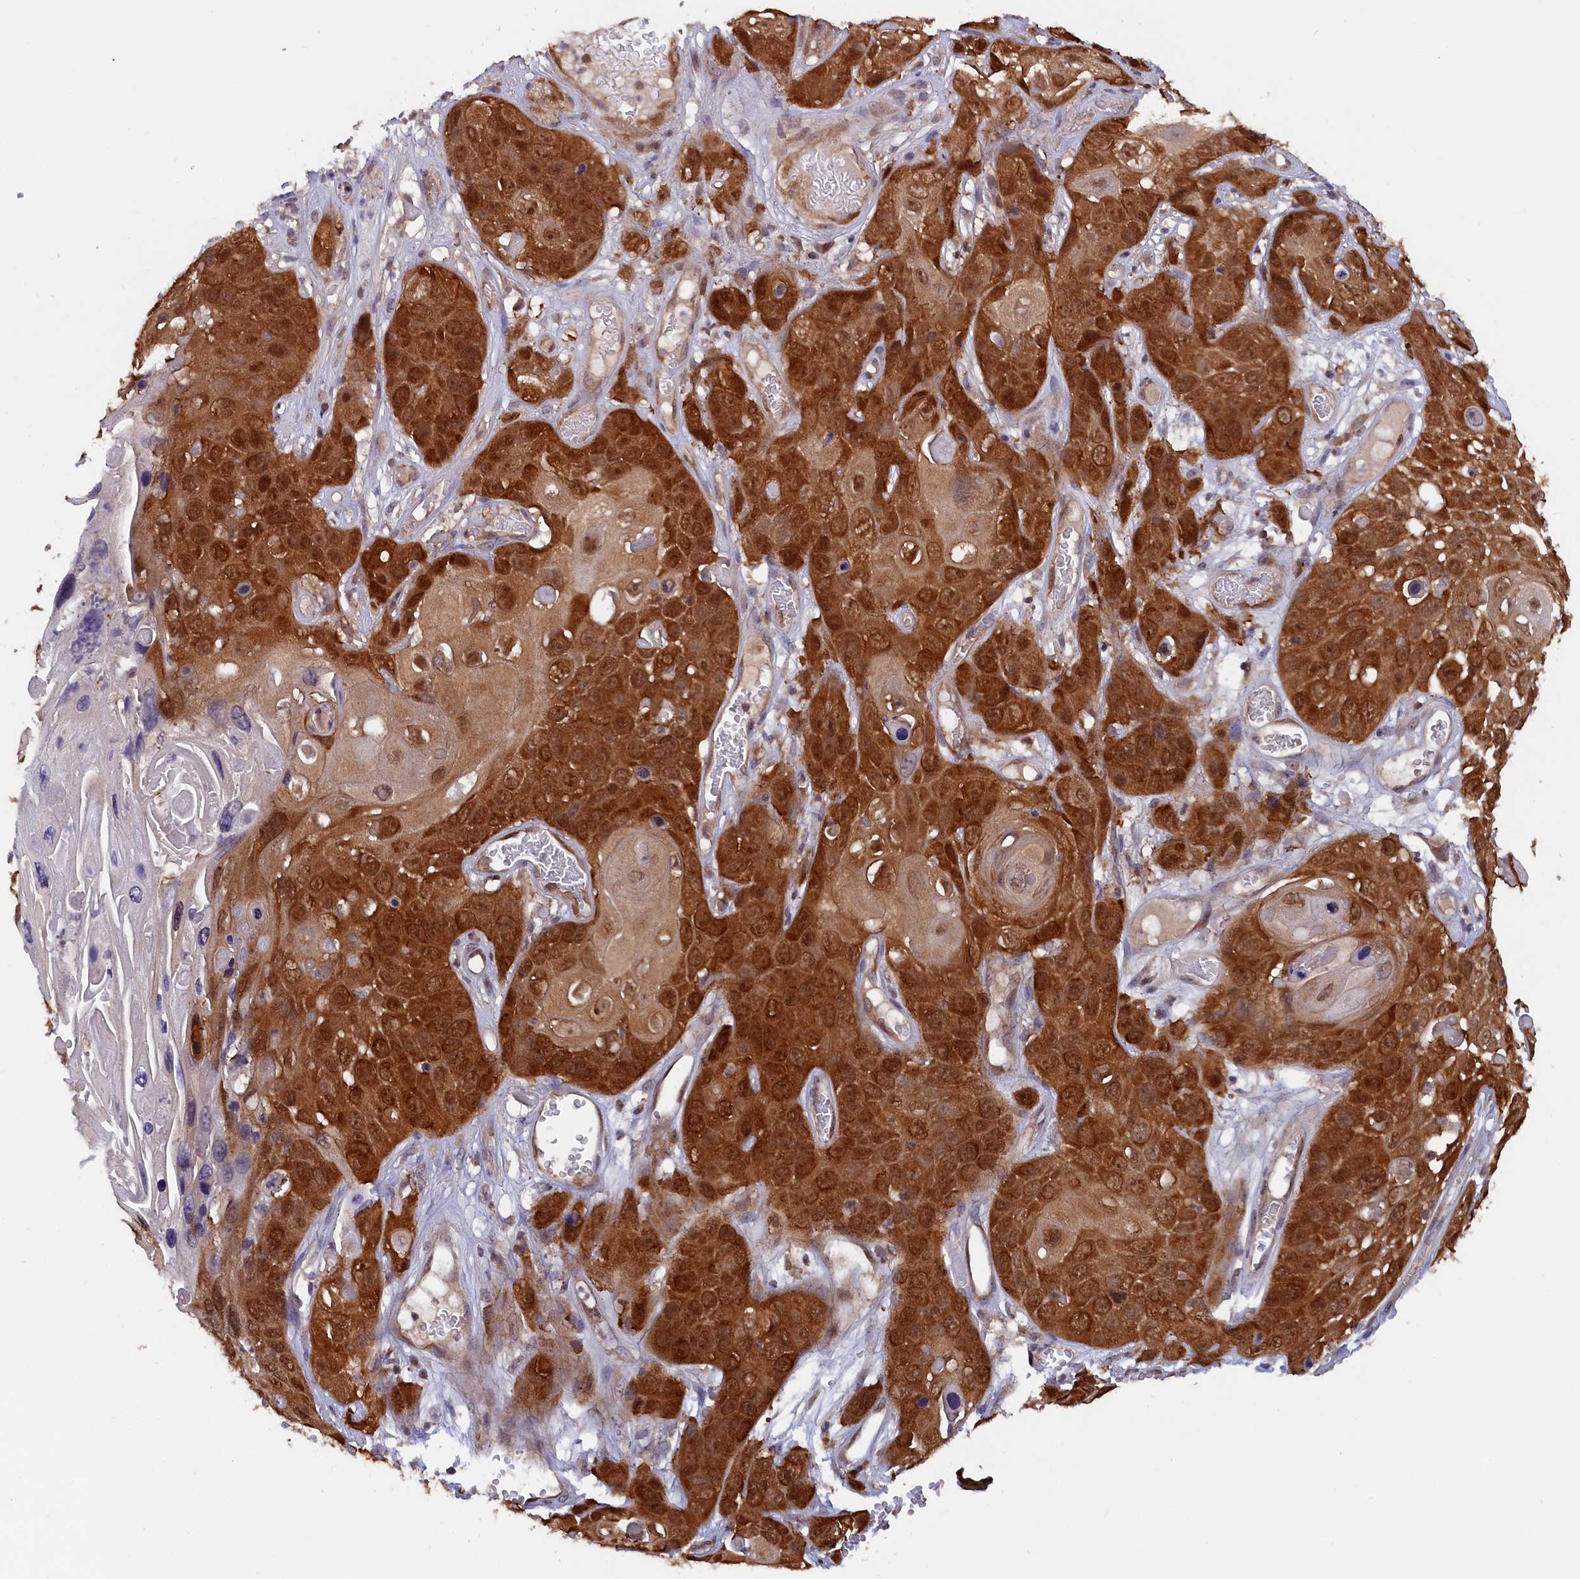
{"staining": {"intensity": "strong", "quantity": ">75%", "location": "cytoplasmic/membranous,nuclear"}, "tissue": "skin cancer", "cell_type": "Tumor cells", "image_type": "cancer", "snomed": [{"axis": "morphology", "description": "Squamous cell carcinoma, NOS"}, {"axis": "topography", "description": "Skin"}], "caption": "Skin cancer (squamous cell carcinoma) tissue reveals strong cytoplasmic/membranous and nuclear expression in approximately >75% of tumor cells", "gene": "JPT2", "patient": {"sex": "male", "age": 55}}